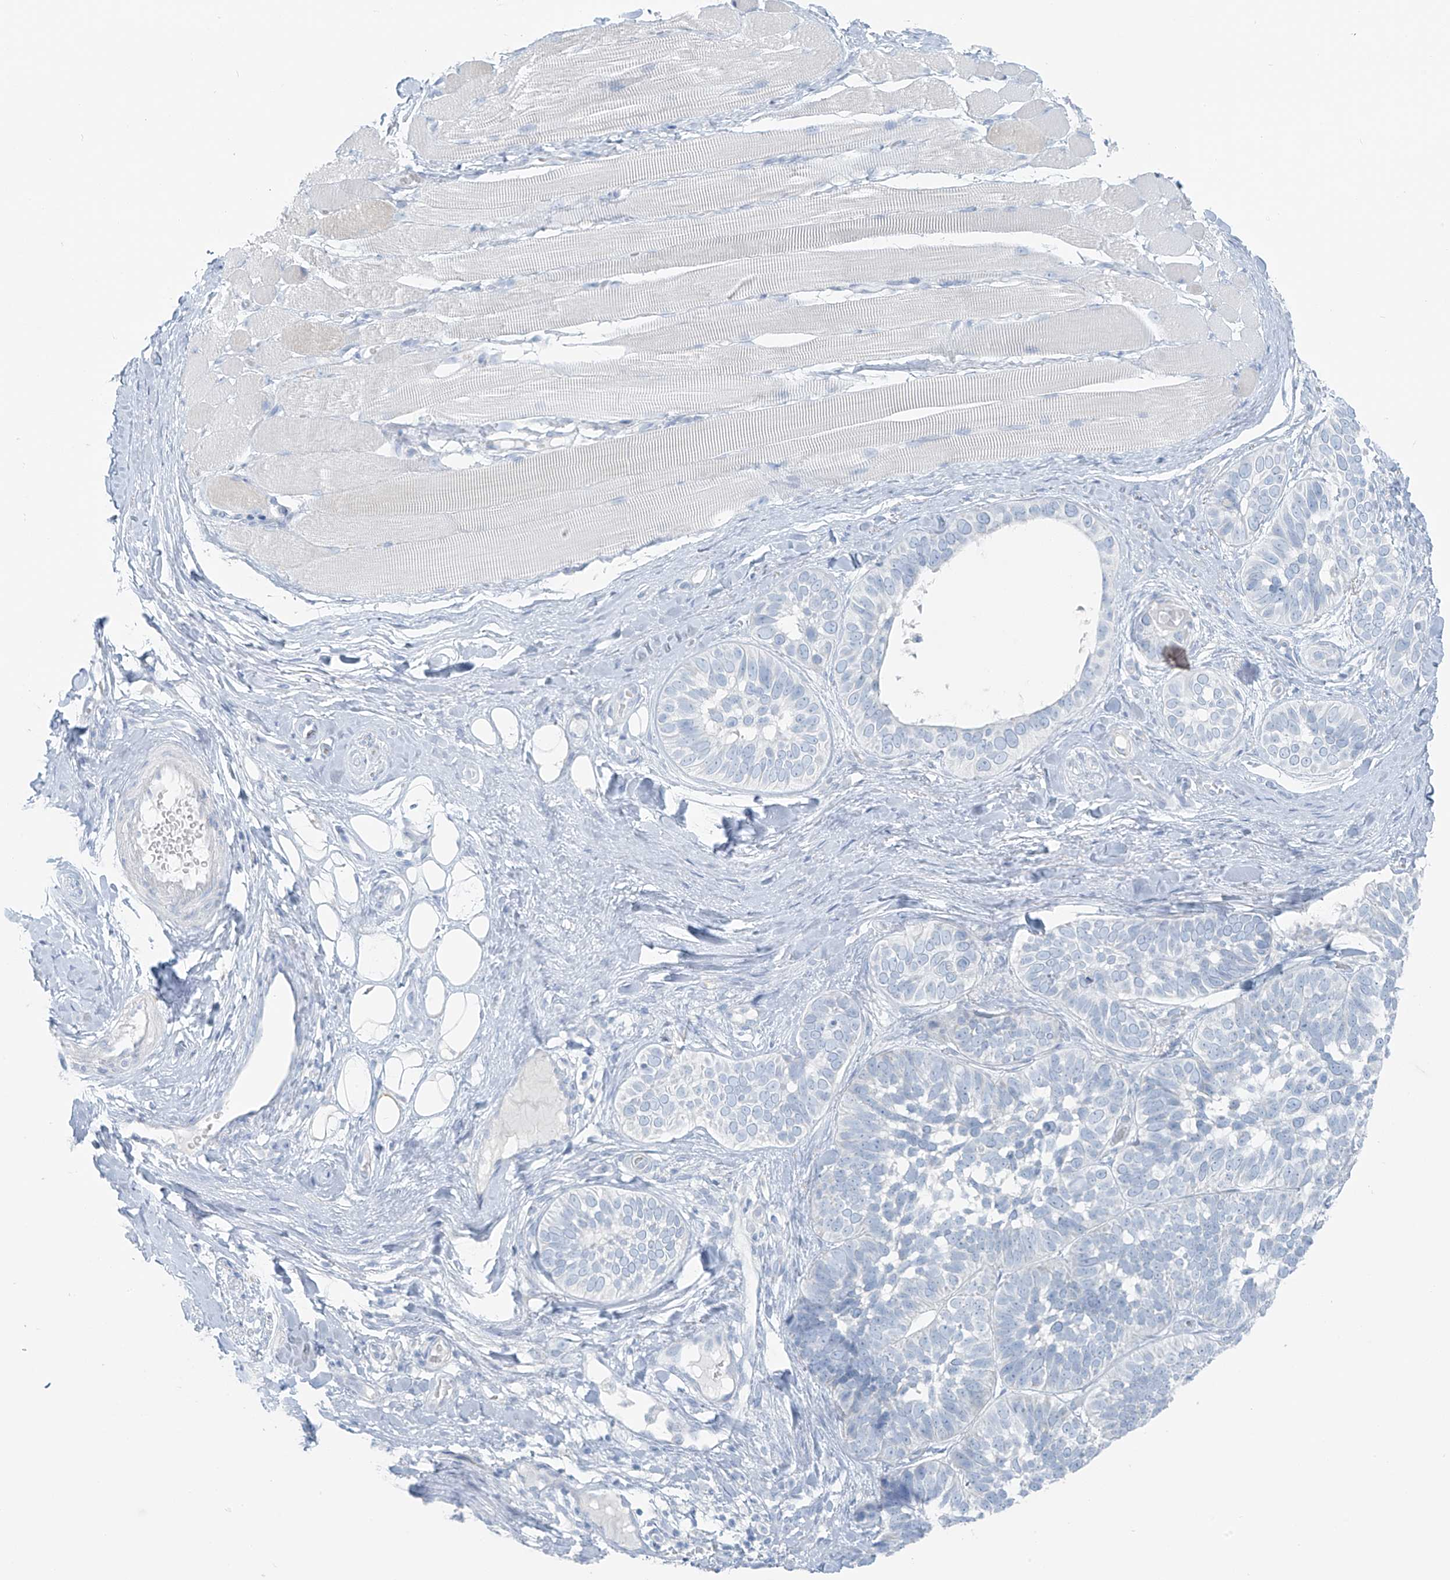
{"staining": {"intensity": "negative", "quantity": "none", "location": "none"}, "tissue": "skin cancer", "cell_type": "Tumor cells", "image_type": "cancer", "snomed": [{"axis": "morphology", "description": "Basal cell carcinoma"}, {"axis": "topography", "description": "Skin"}], "caption": "Immunohistochemistry (IHC) of skin basal cell carcinoma reveals no expression in tumor cells.", "gene": "SLC25A43", "patient": {"sex": "male", "age": 62}}